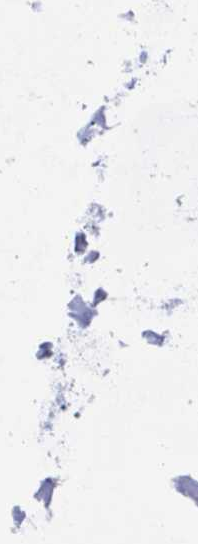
{"staining": {"intensity": "negative", "quantity": "none", "location": "none"}, "tissue": "adipose tissue", "cell_type": "Adipocytes", "image_type": "normal", "snomed": [{"axis": "morphology", "description": "Normal tissue, NOS"}, {"axis": "topography", "description": "Cartilage tissue"}, {"axis": "topography", "description": "Nasopharynx"}, {"axis": "topography", "description": "Thyroid gland"}], "caption": "Immunohistochemistry (IHC) histopathology image of benign adipose tissue stained for a protein (brown), which demonstrates no positivity in adipocytes.", "gene": "SHCBP1L", "patient": {"sex": "male", "age": 63}}